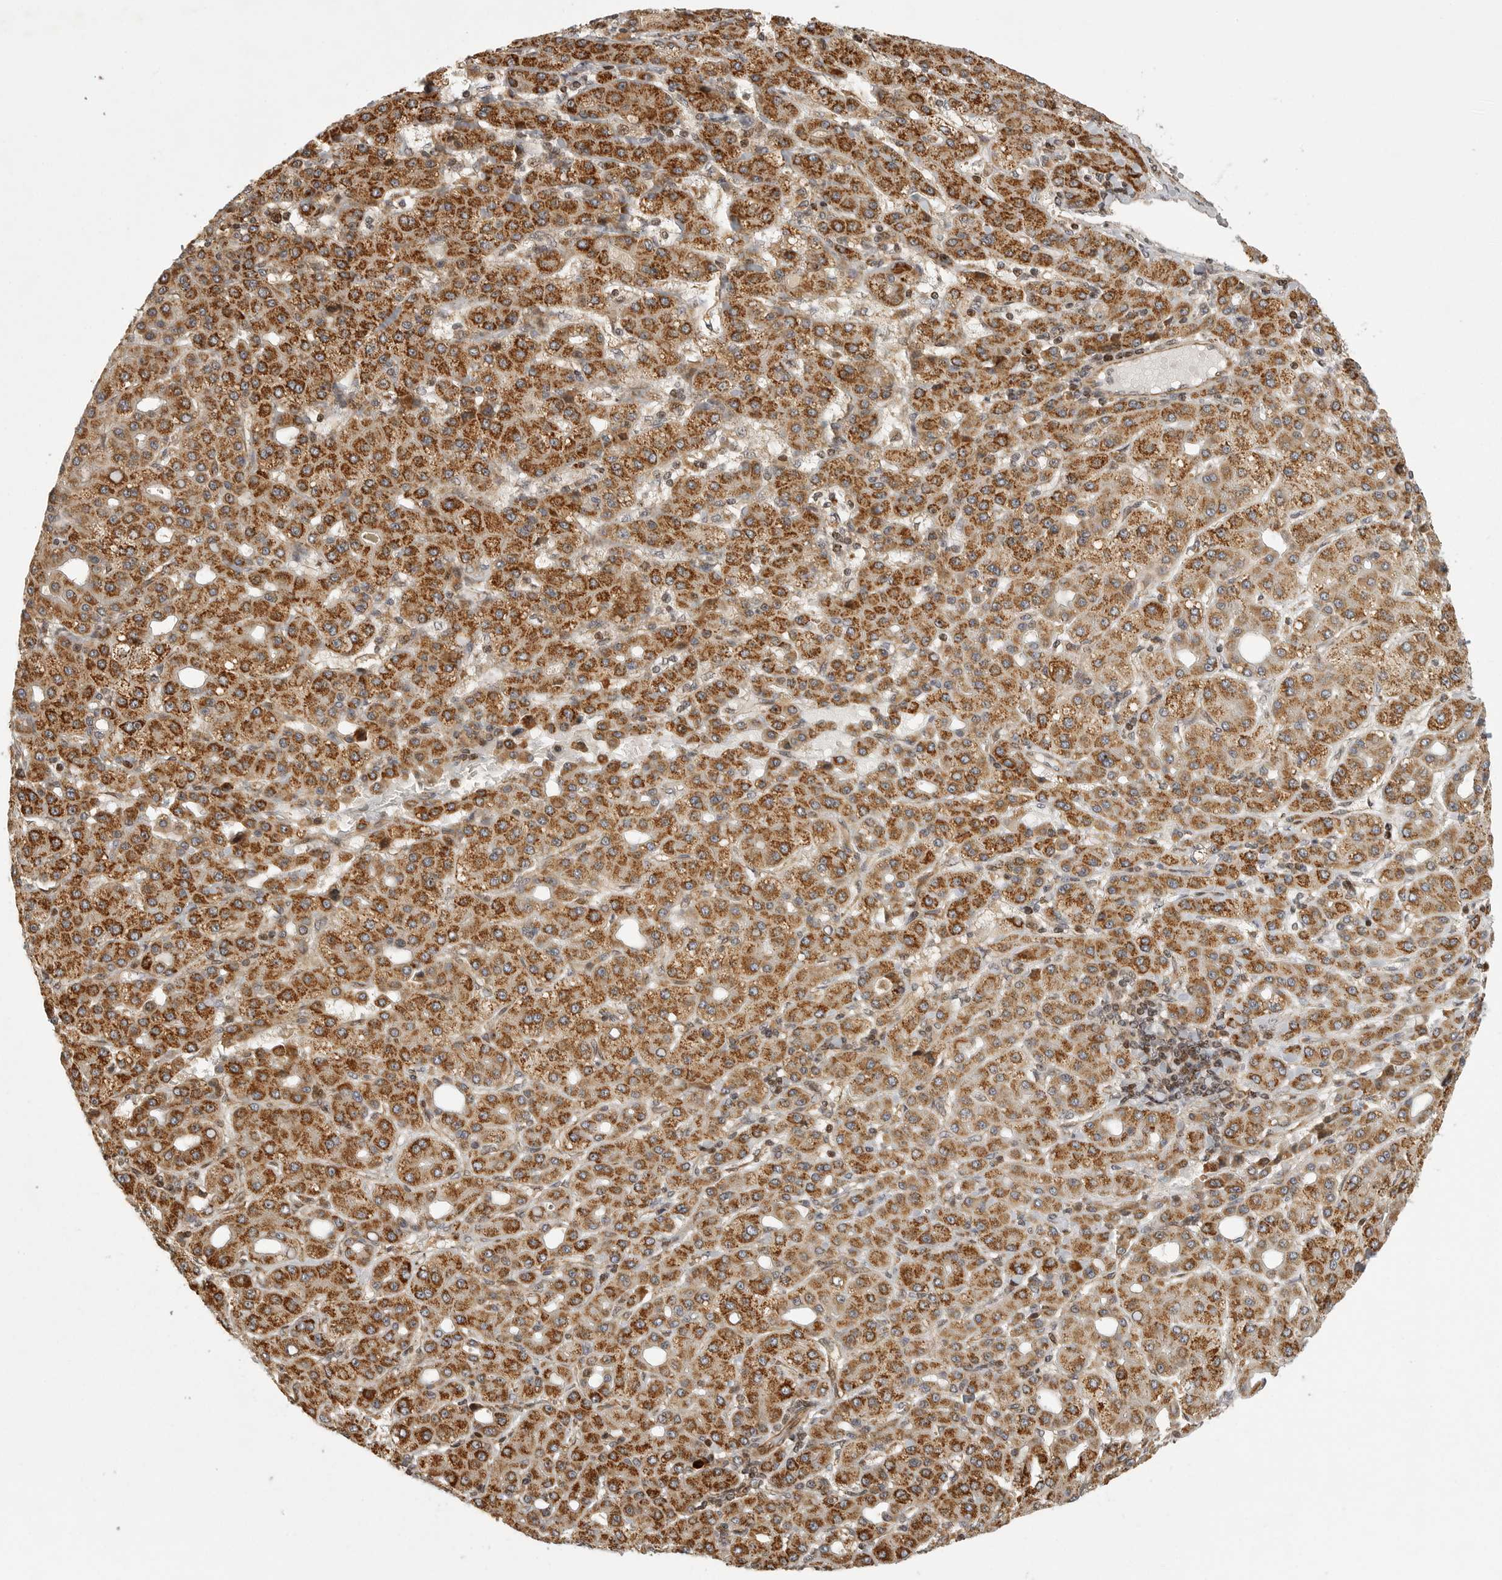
{"staining": {"intensity": "strong", "quantity": ">75%", "location": "cytoplasmic/membranous"}, "tissue": "liver cancer", "cell_type": "Tumor cells", "image_type": "cancer", "snomed": [{"axis": "morphology", "description": "Carcinoma, Hepatocellular, NOS"}, {"axis": "topography", "description": "Liver"}], "caption": "Liver cancer (hepatocellular carcinoma) tissue demonstrates strong cytoplasmic/membranous expression in about >75% of tumor cells", "gene": "NARS2", "patient": {"sex": "male", "age": 65}}